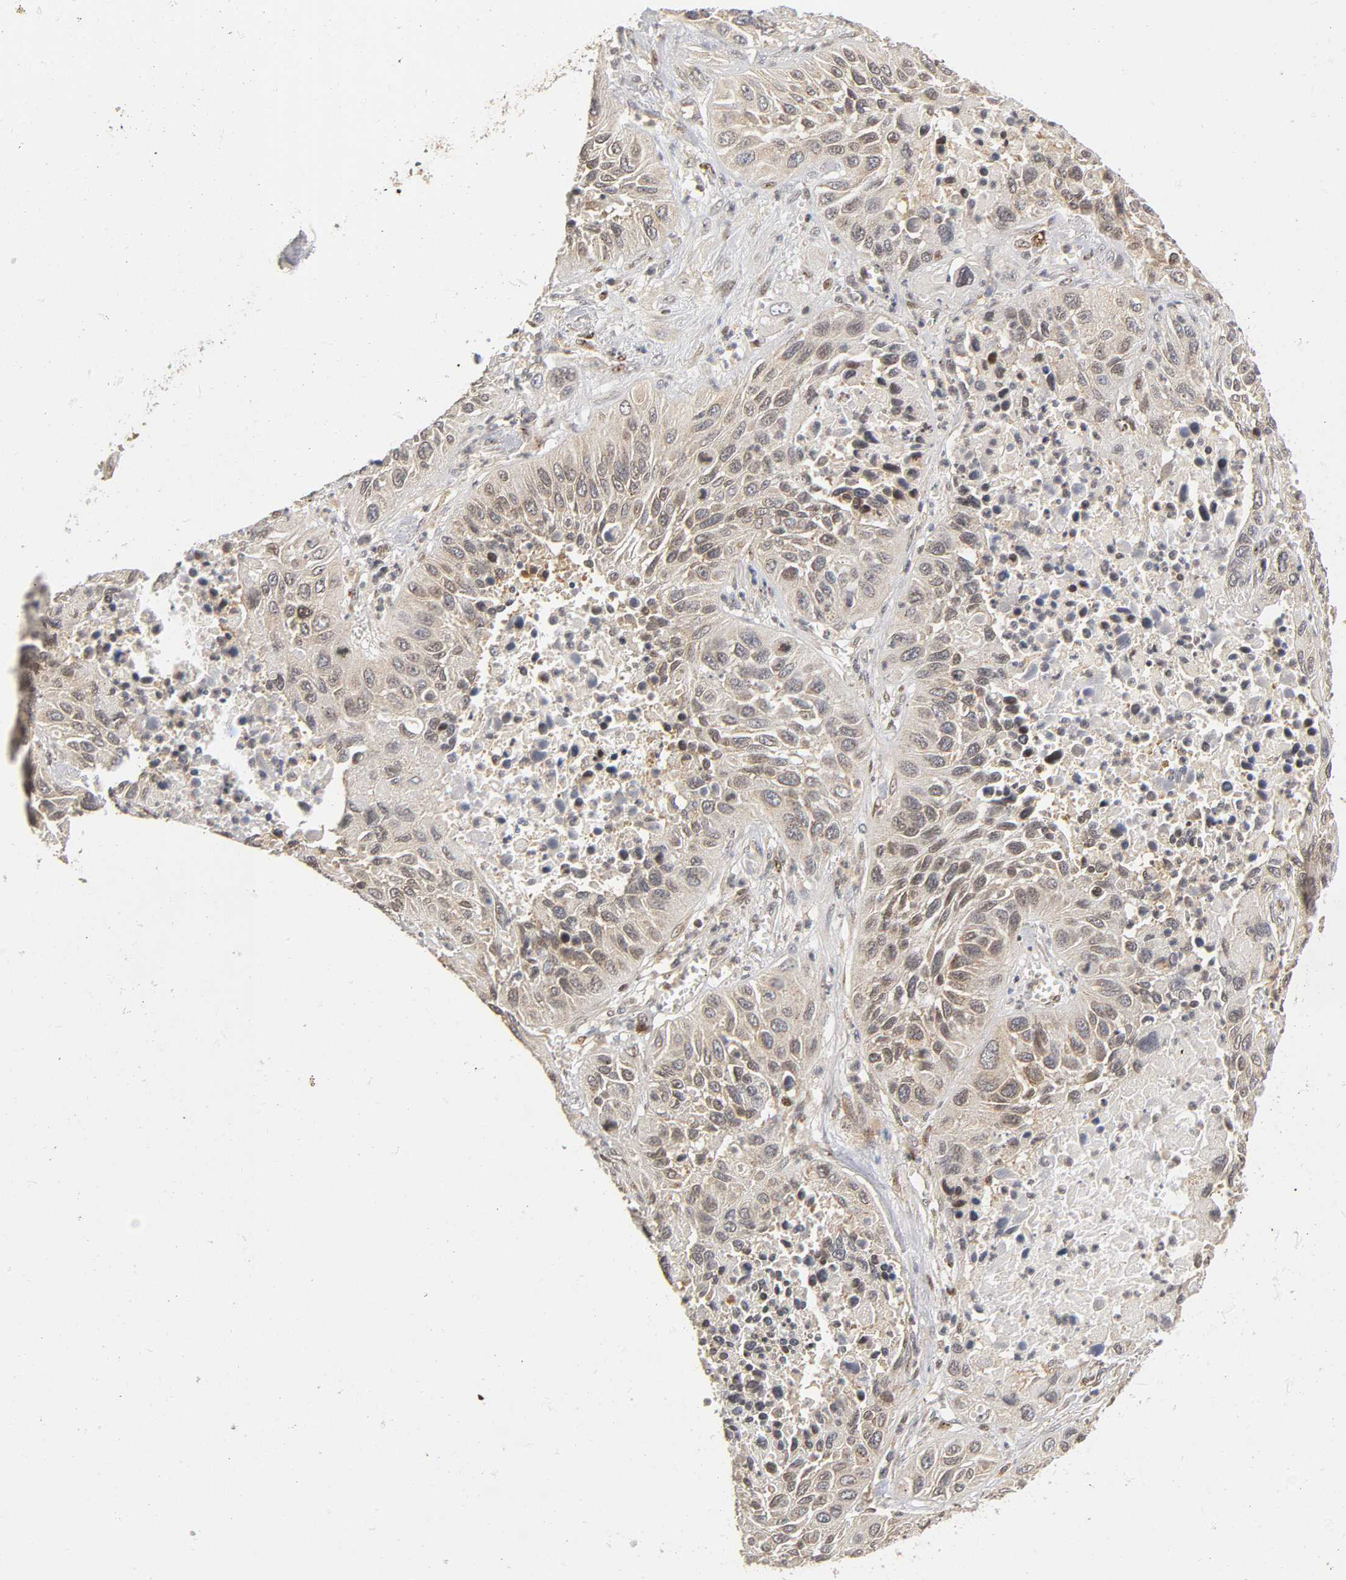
{"staining": {"intensity": "weak", "quantity": "<25%", "location": "nuclear"}, "tissue": "lung cancer", "cell_type": "Tumor cells", "image_type": "cancer", "snomed": [{"axis": "morphology", "description": "Squamous cell carcinoma, NOS"}, {"axis": "topography", "description": "Lung"}], "caption": "IHC image of lung cancer (squamous cell carcinoma) stained for a protein (brown), which displays no expression in tumor cells.", "gene": "PAFAH1B1", "patient": {"sex": "female", "age": 76}}